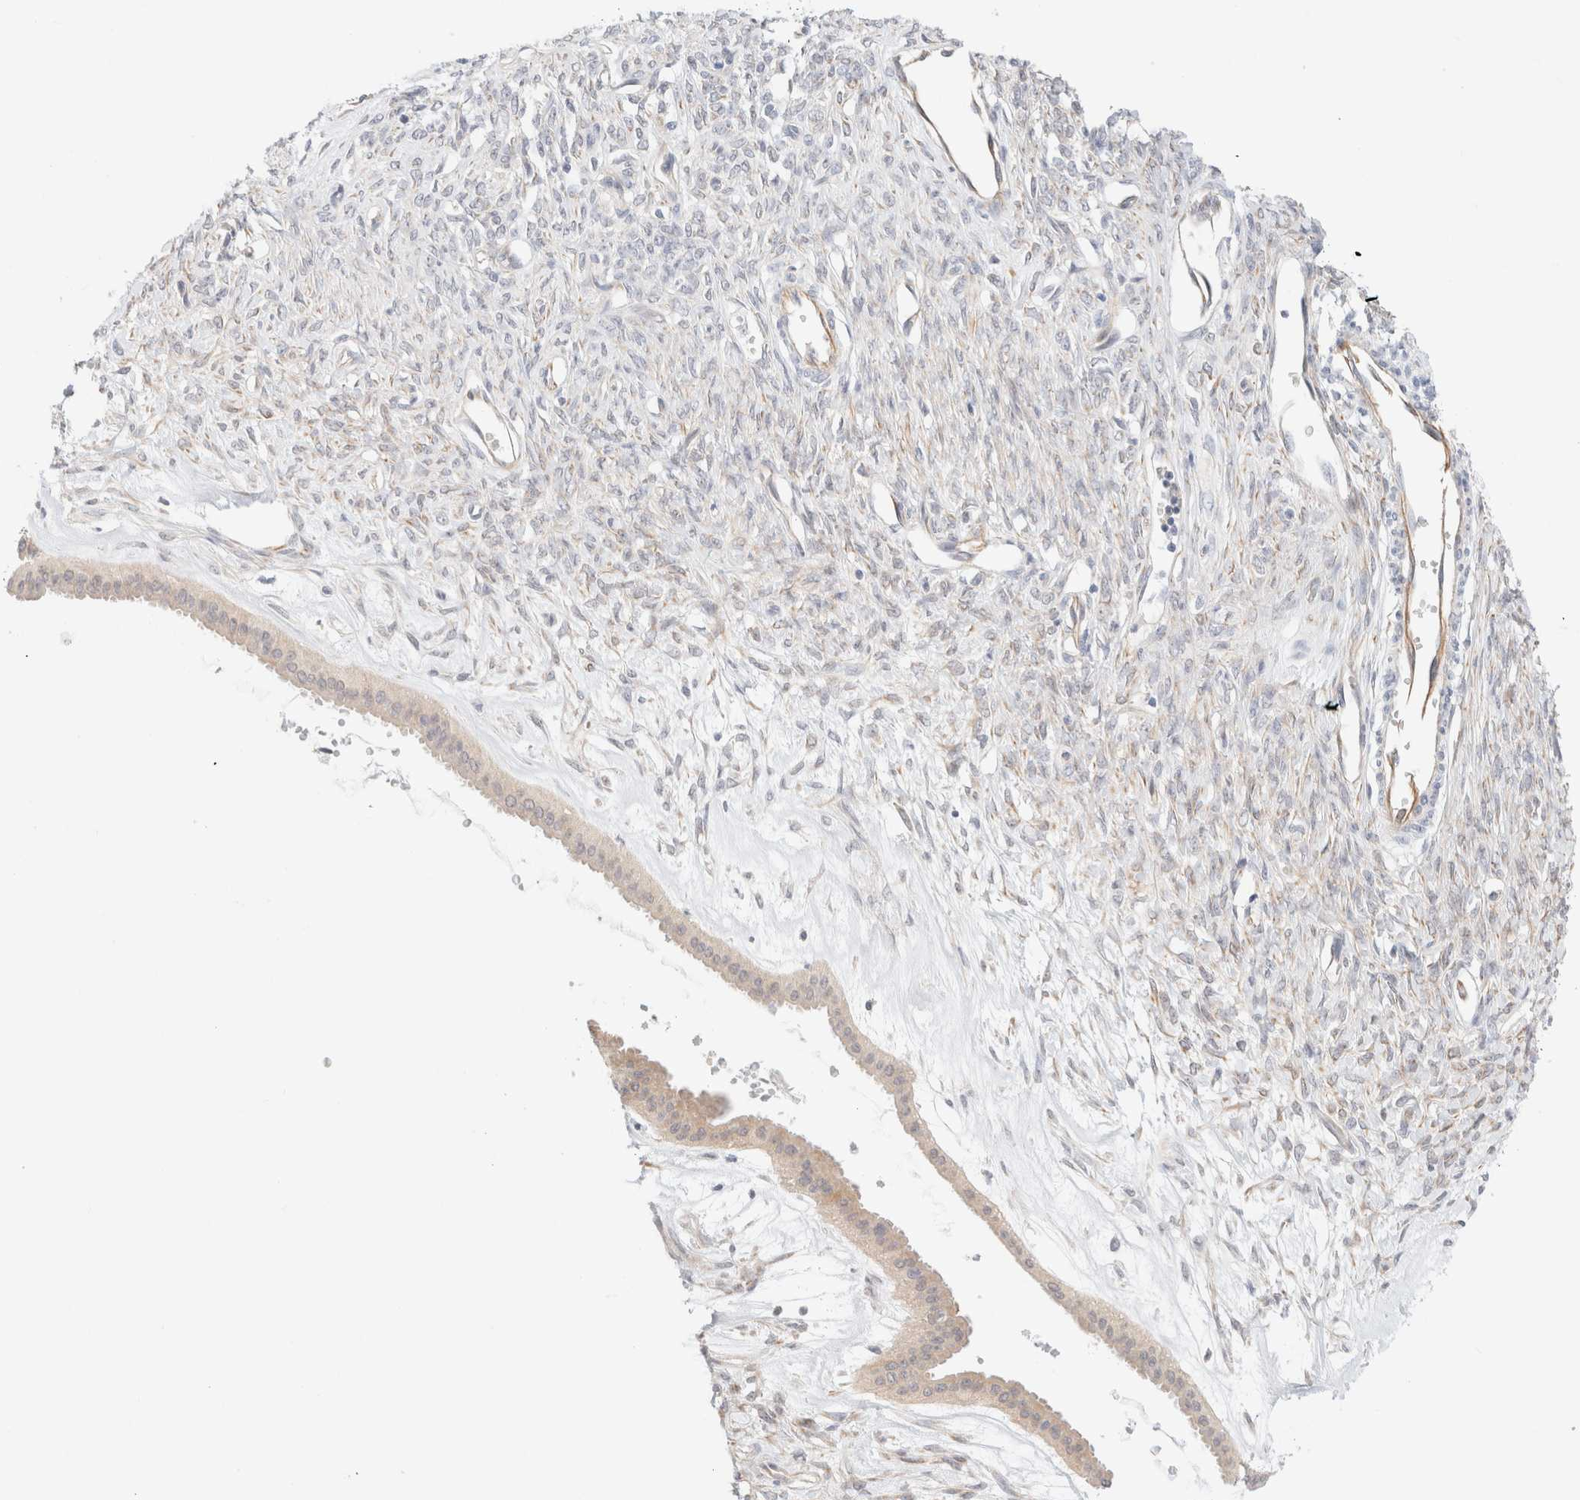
{"staining": {"intensity": "weak", "quantity": ">75%", "location": "cytoplasmic/membranous"}, "tissue": "ovarian cancer", "cell_type": "Tumor cells", "image_type": "cancer", "snomed": [{"axis": "morphology", "description": "Cystadenocarcinoma, mucinous, NOS"}, {"axis": "topography", "description": "Ovary"}], "caption": "This image exhibits mucinous cystadenocarcinoma (ovarian) stained with immunohistochemistry to label a protein in brown. The cytoplasmic/membranous of tumor cells show weak positivity for the protein. Nuclei are counter-stained blue.", "gene": "UNC13B", "patient": {"sex": "female", "age": 73}}